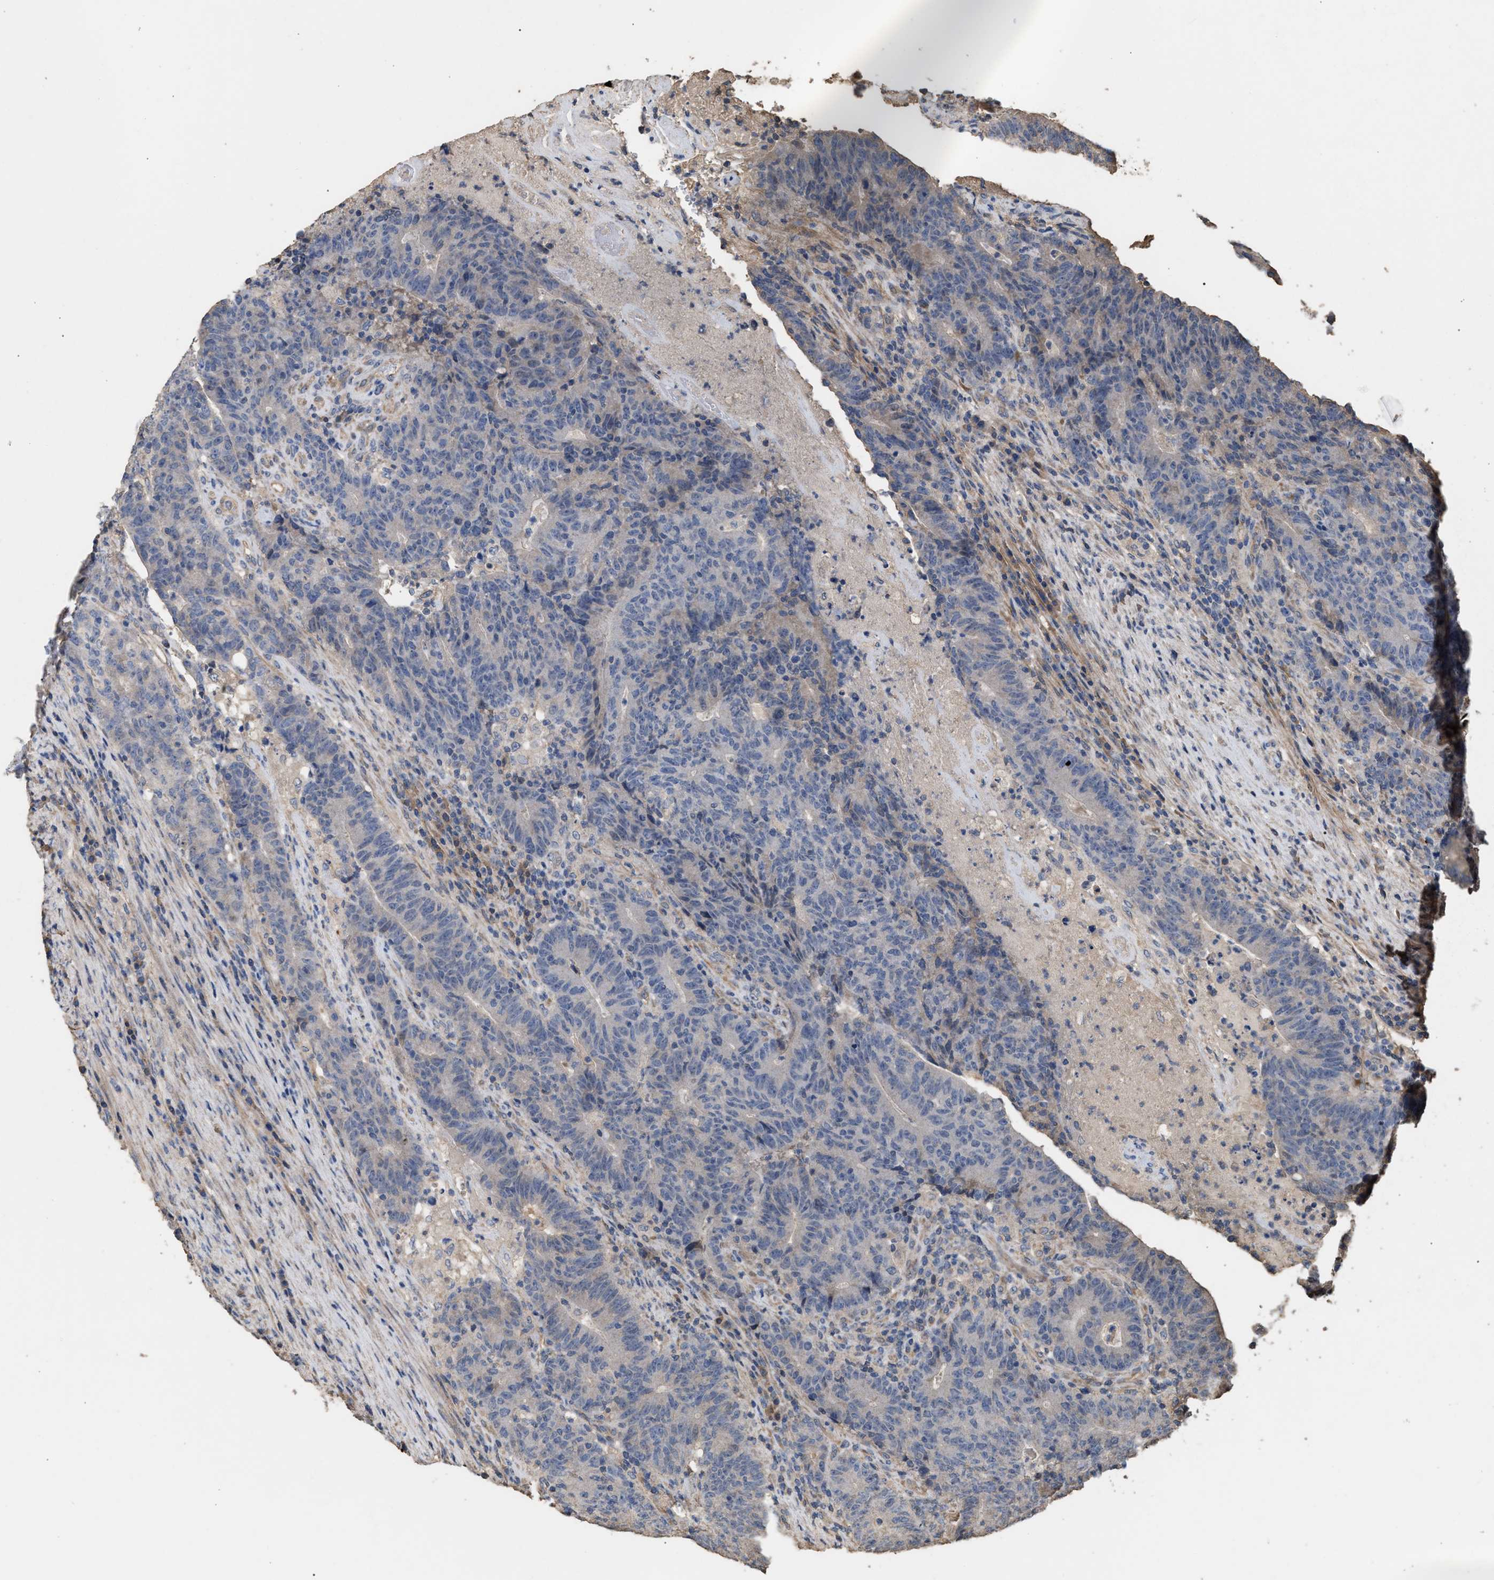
{"staining": {"intensity": "negative", "quantity": "none", "location": "none"}, "tissue": "colorectal cancer", "cell_type": "Tumor cells", "image_type": "cancer", "snomed": [{"axis": "morphology", "description": "Normal tissue, NOS"}, {"axis": "morphology", "description": "Adenocarcinoma, NOS"}, {"axis": "topography", "description": "Colon"}], "caption": "Tumor cells are negative for brown protein staining in colorectal cancer (adenocarcinoma).", "gene": "HTRA3", "patient": {"sex": "female", "age": 75}}